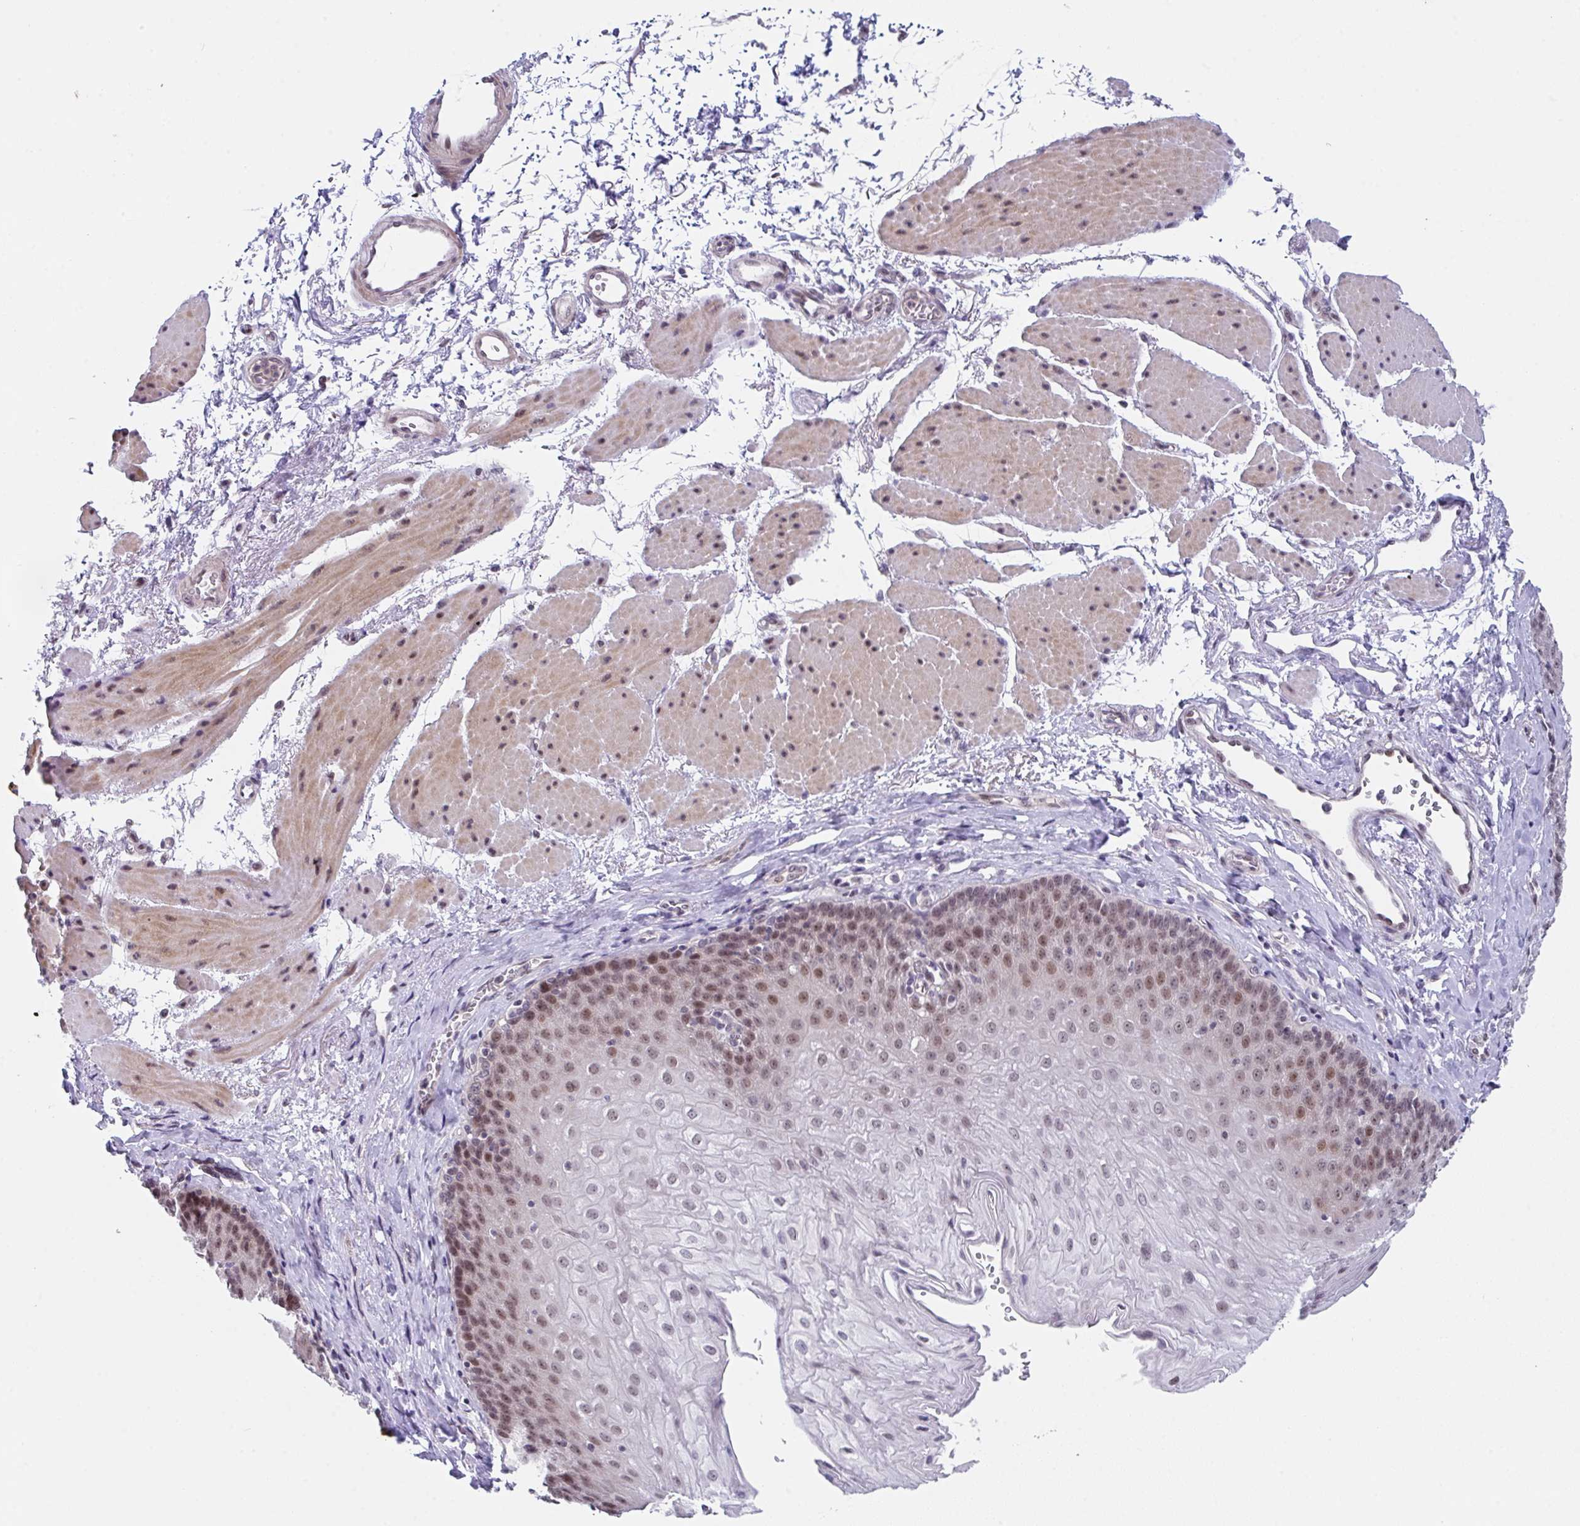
{"staining": {"intensity": "moderate", "quantity": "25%-75%", "location": "nuclear"}, "tissue": "esophagus", "cell_type": "Squamous epithelial cells", "image_type": "normal", "snomed": [{"axis": "morphology", "description": "Normal tissue, NOS"}, {"axis": "topography", "description": "Esophagus"}], "caption": "Brown immunohistochemical staining in benign esophagus displays moderate nuclear positivity in about 25%-75% of squamous epithelial cells. Immunohistochemistry stains the protein in brown and the nuclei are stained blue.", "gene": "RBM18", "patient": {"sex": "female", "age": 81}}